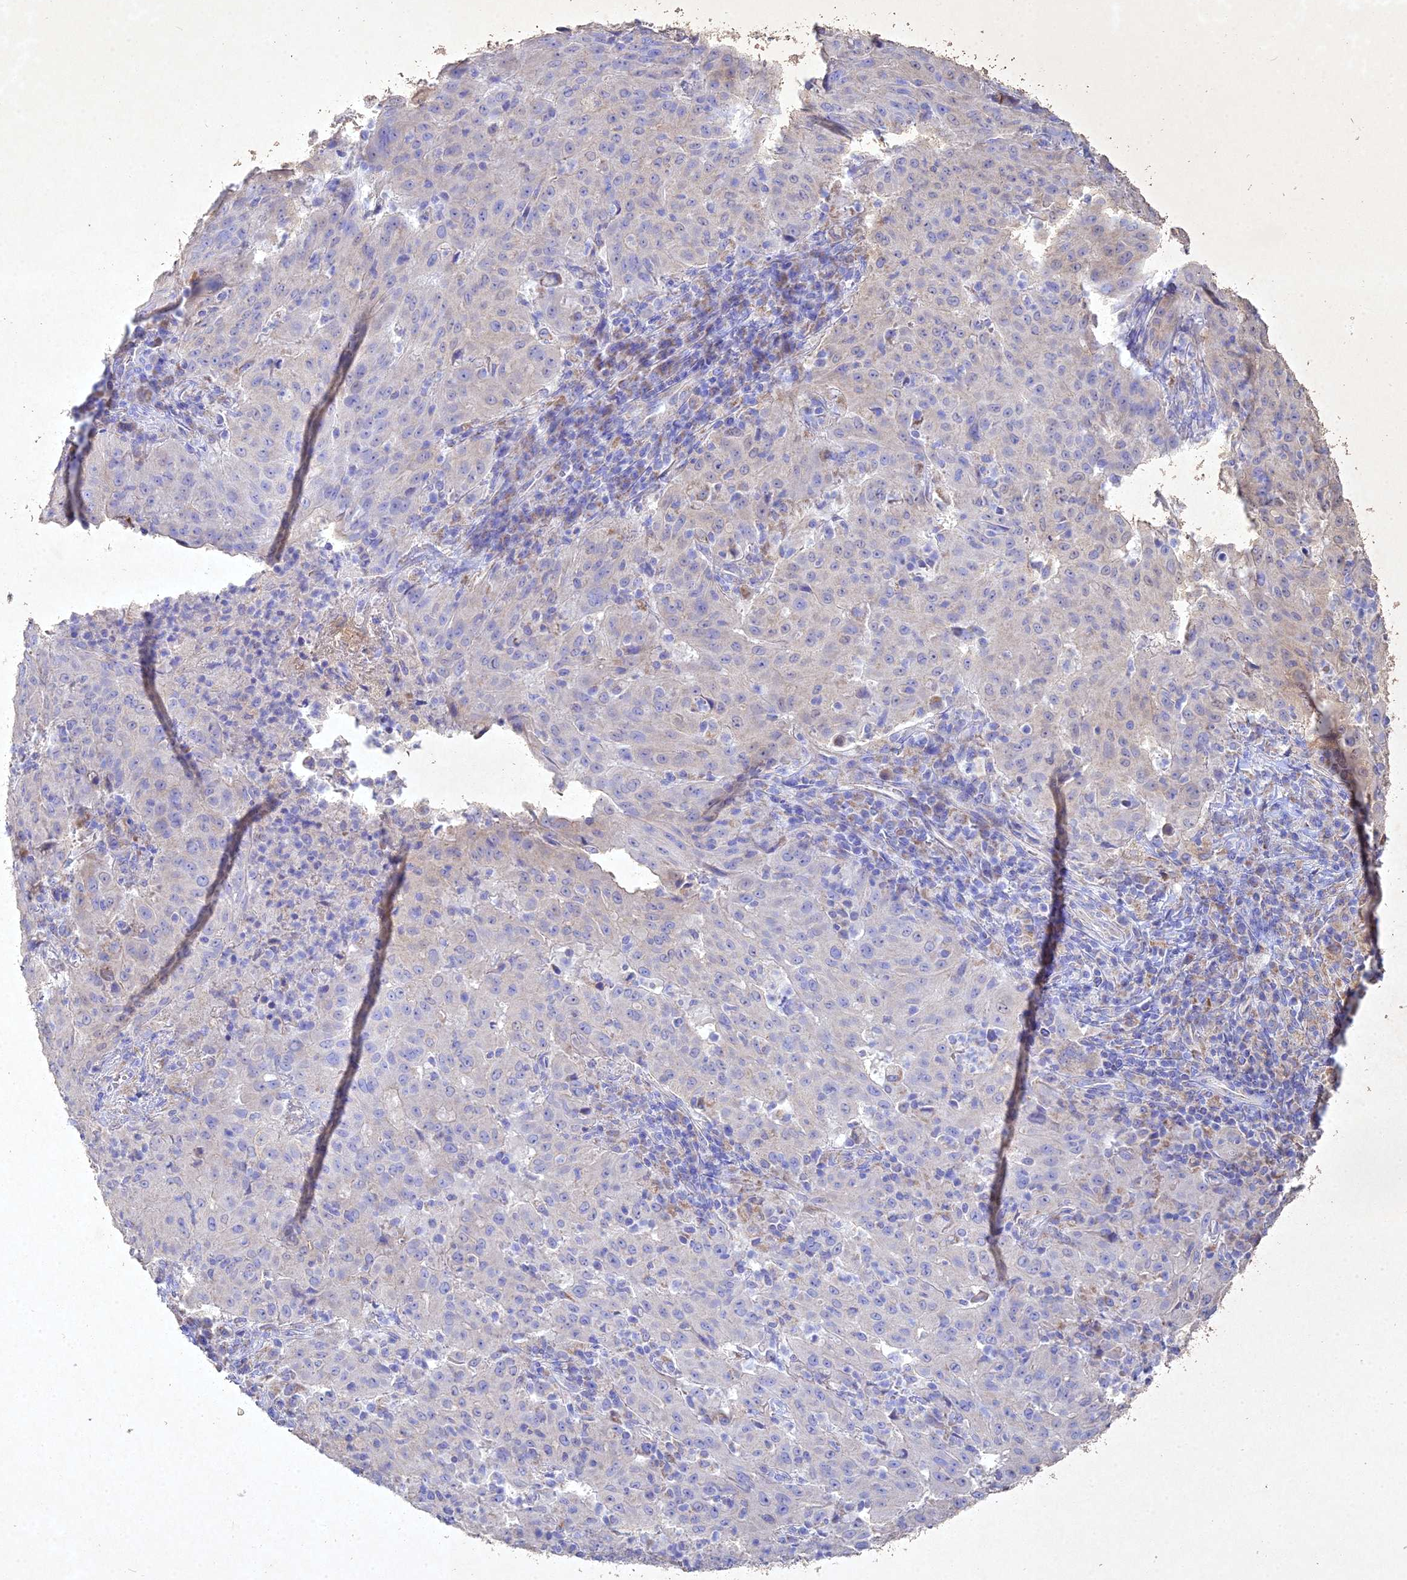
{"staining": {"intensity": "weak", "quantity": "<25%", "location": "cytoplasmic/membranous"}, "tissue": "pancreatic cancer", "cell_type": "Tumor cells", "image_type": "cancer", "snomed": [{"axis": "morphology", "description": "Adenocarcinoma, NOS"}, {"axis": "topography", "description": "Pancreas"}], "caption": "Immunohistochemical staining of human pancreatic adenocarcinoma reveals no significant positivity in tumor cells.", "gene": "NDUFV1", "patient": {"sex": "male", "age": 63}}